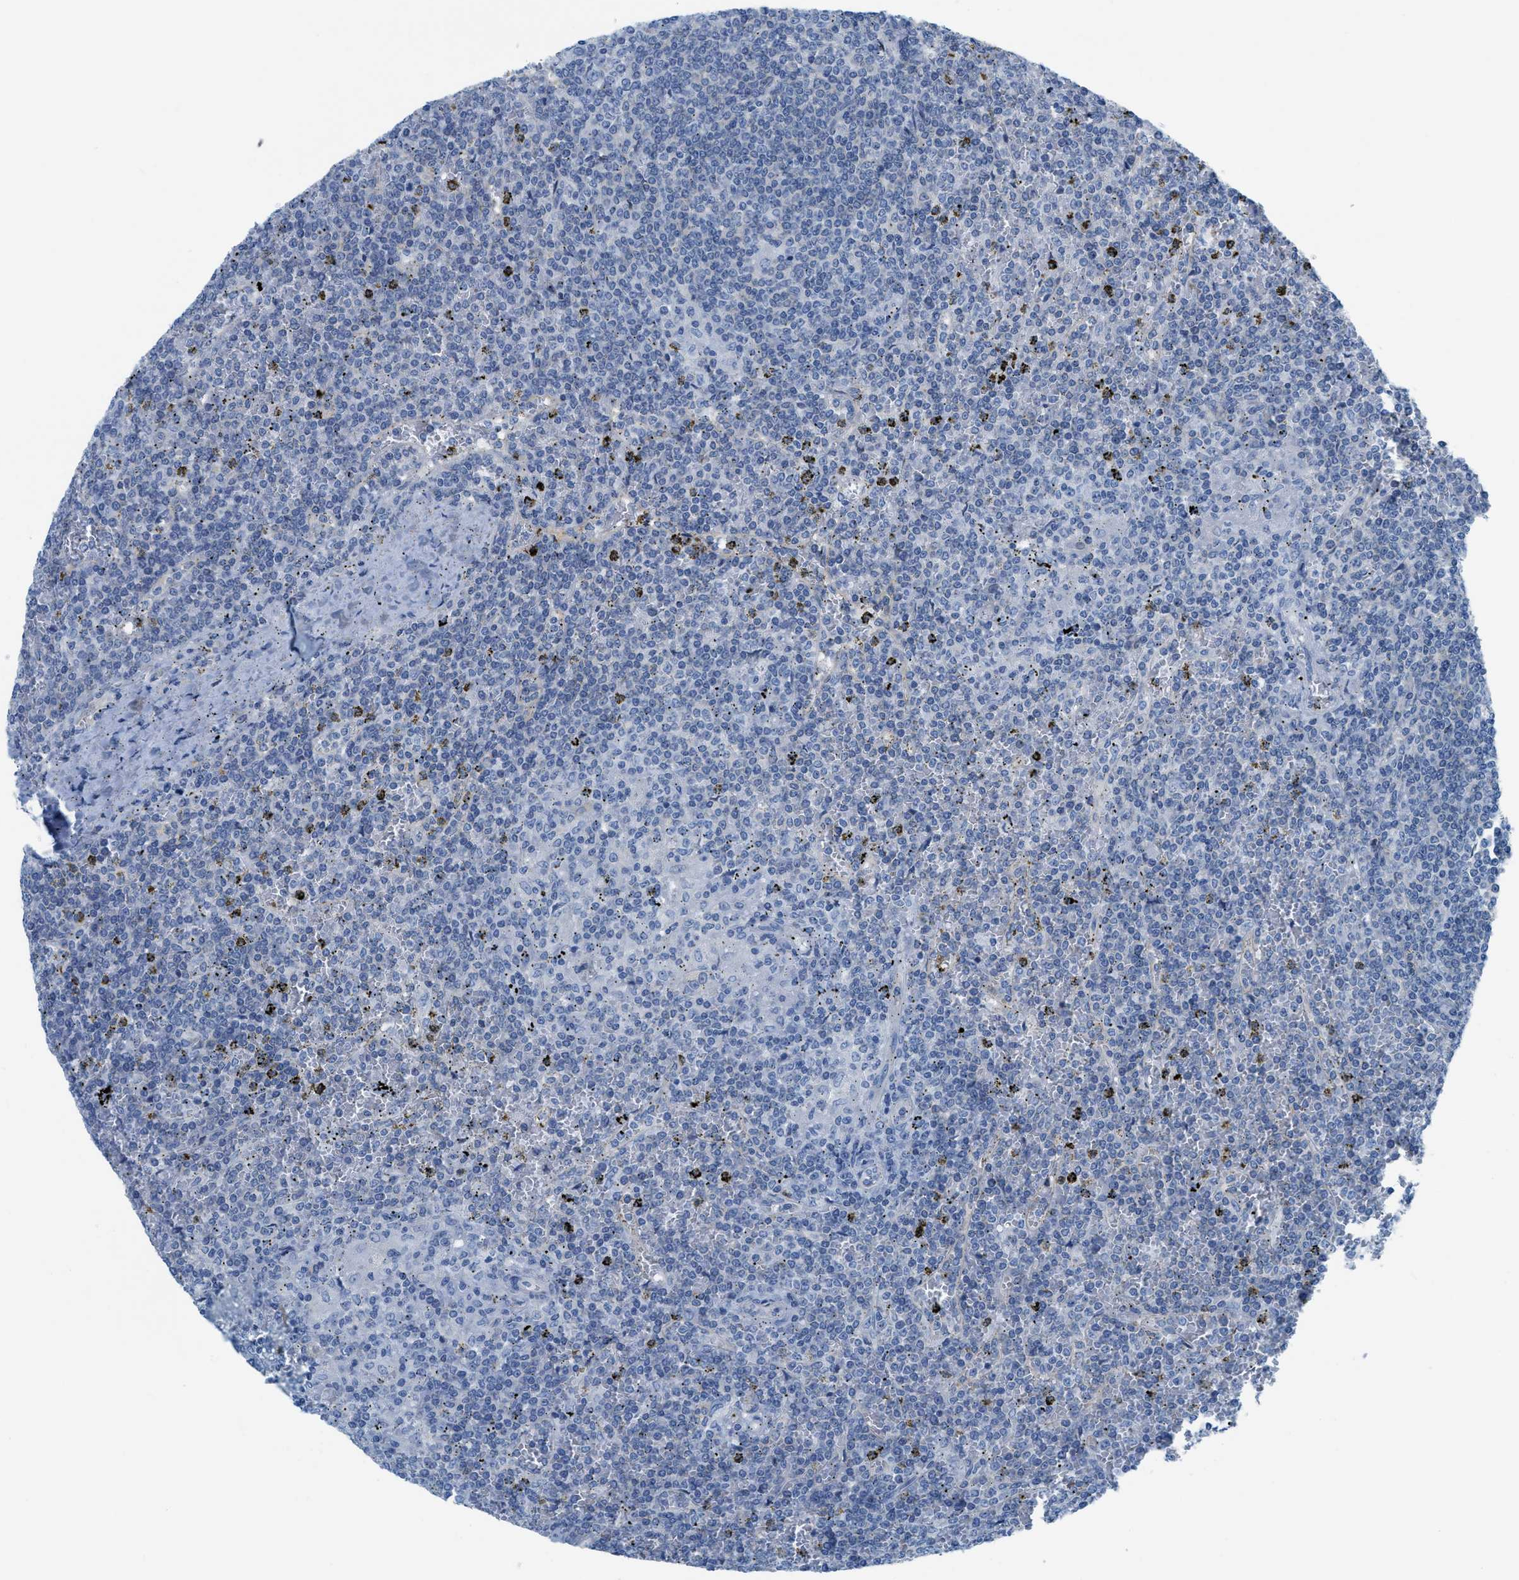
{"staining": {"intensity": "negative", "quantity": "none", "location": "none"}, "tissue": "lymphoma", "cell_type": "Tumor cells", "image_type": "cancer", "snomed": [{"axis": "morphology", "description": "Malignant lymphoma, non-Hodgkin's type, Low grade"}, {"axis": "topography", "description": "Spleen"}], "caption": "Malignant lymphoma, non-Hodgkin's type (low-grade) was stained to show a protein in brown. There is no significant staining in tumor cells.", "gene": "ASGR1", "patient": {"sex": "female", "age": 19}}